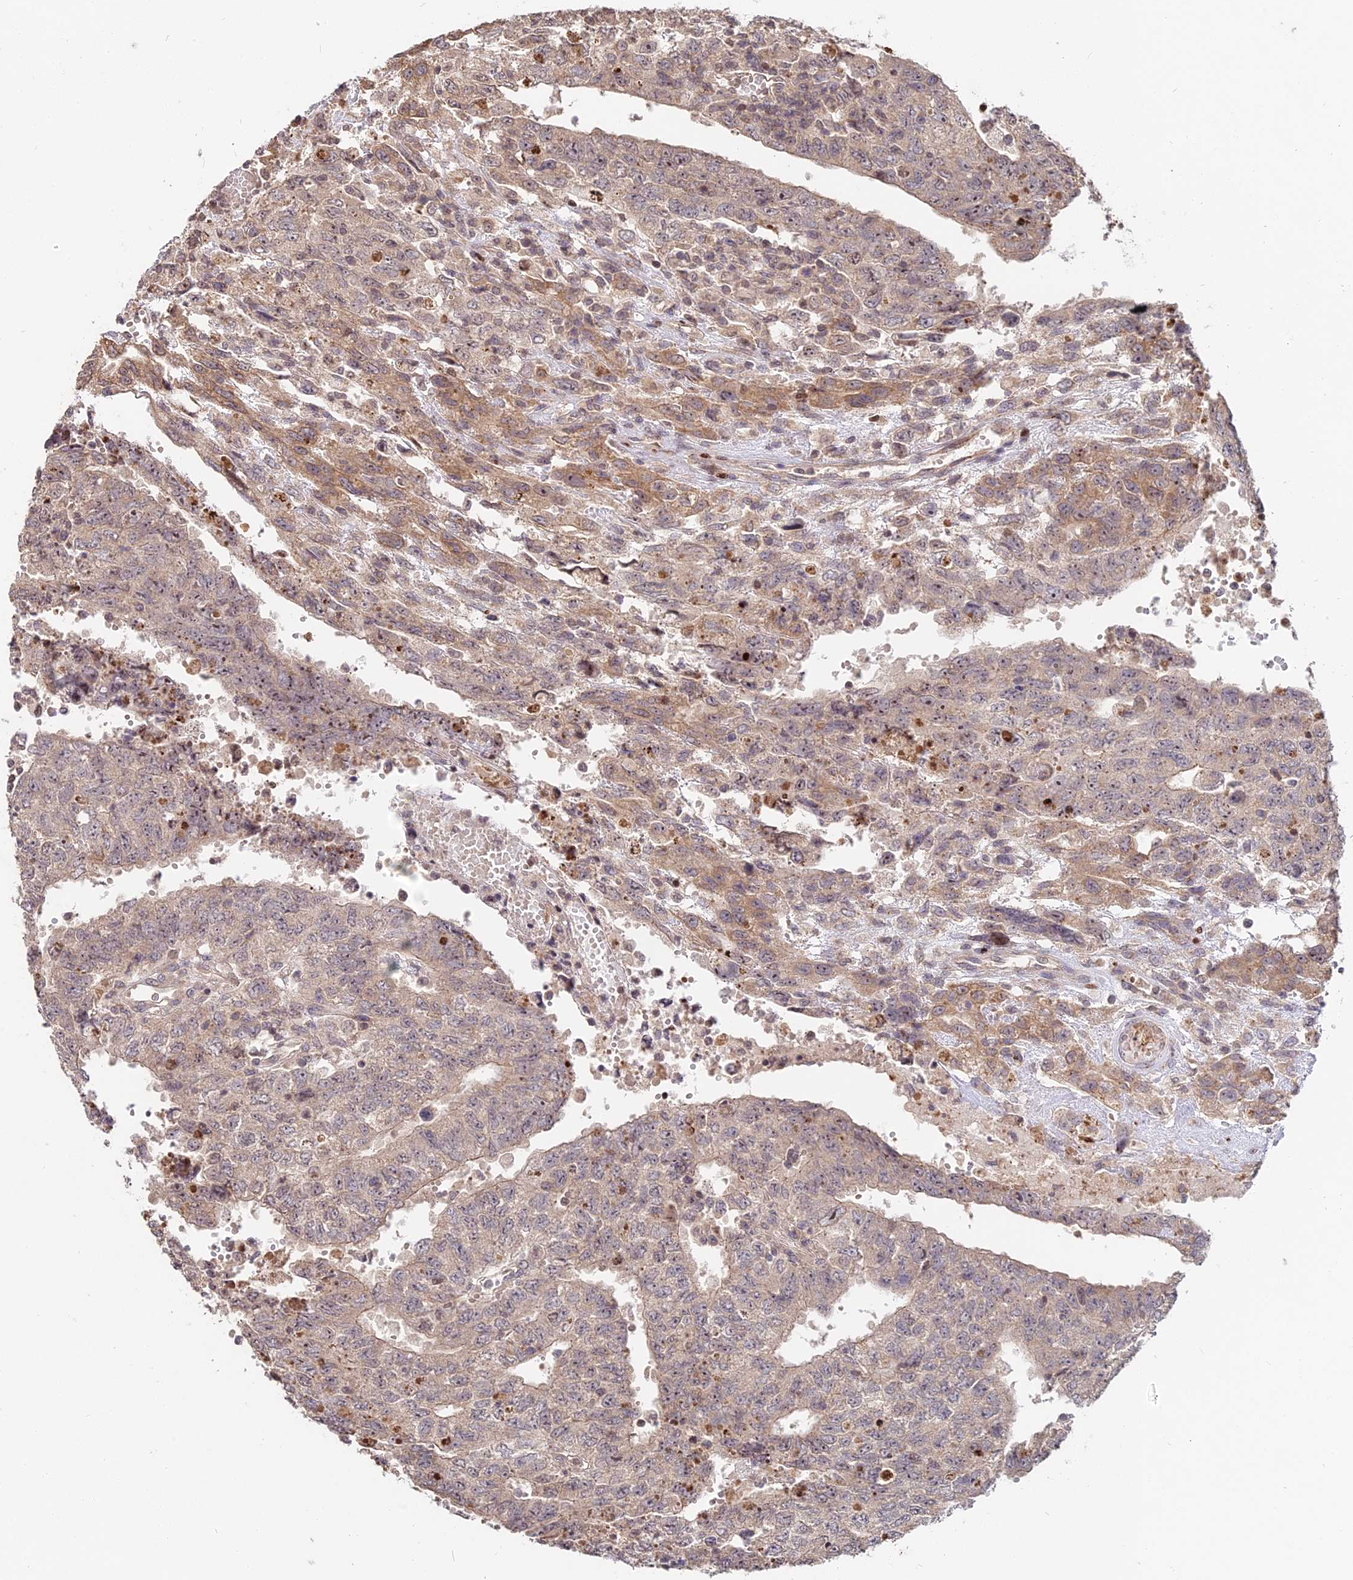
{"staining": {"intensity": "weak", "quantity": ">75%", "location": "cytoplasmic/membranous,nuclear"}, "tissue": "testis cancer", "cell_type": "Tumor cells", "image_type": "cancer", "snomed": [{"axis": "morphology", "description": "Carcinoma, Embryonal, NOS"}, {"axis": "topography", "description": "Testis"}], "caption": "This is an image of immunohistochemistry (IHC) staining of testis embryonal carcinoma, which shows weak staining in the cytoplasmic/membranous and nuclear of tumor cells.", "gene": "RBMS2", "patient": {"sex": "male", "age": 34}}